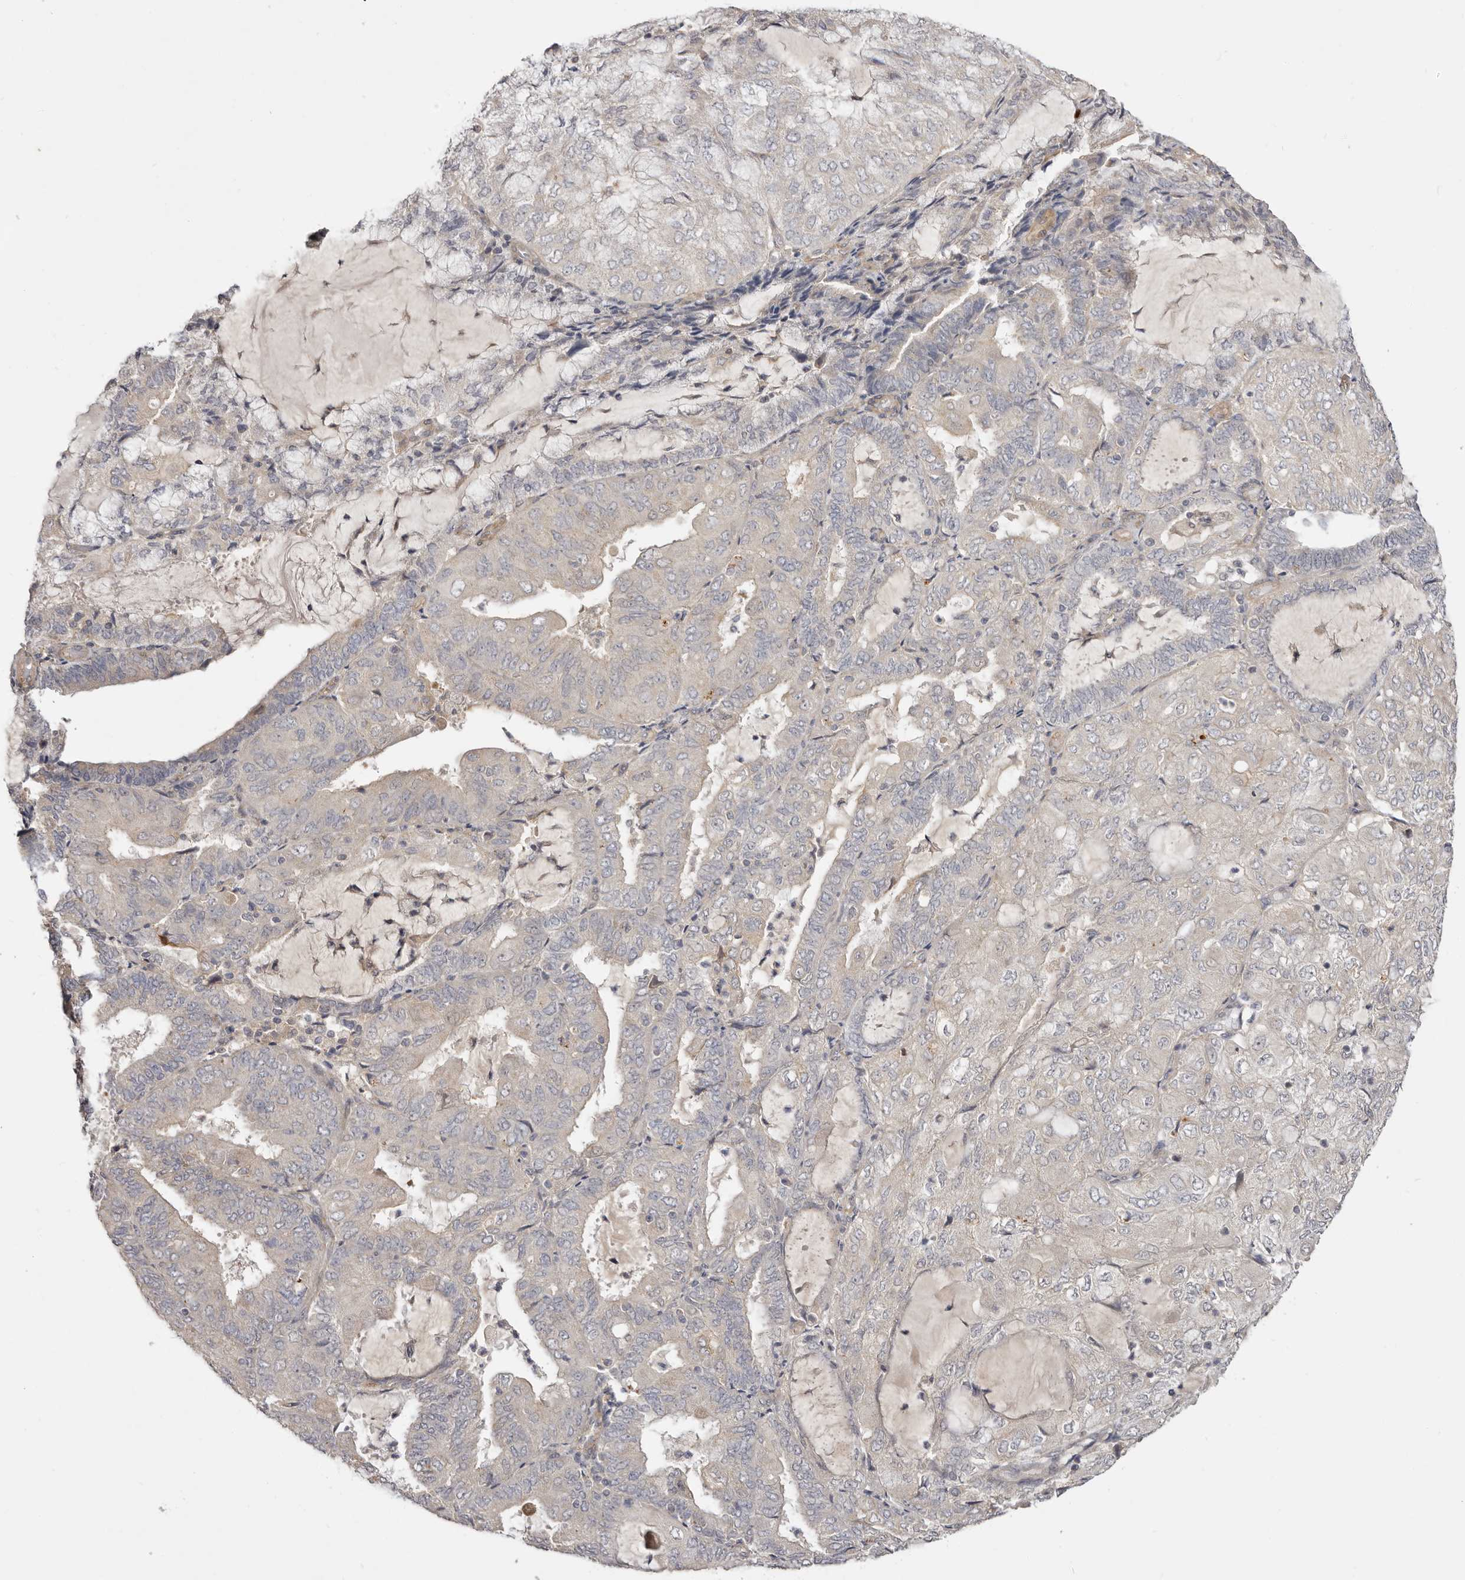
{"staining": {"intensity": "negative", "quantity": "none", "location": "none"}, "tissue": "endometrial cancer", "cell_type": "Tumor cells", "image_type": "cancer", "snomed": [{"axis": "morphology", "description": "Adenocarcinoma, NOS"}, {"axis": "topography", "description": "Endometrium"}], "caption": "The photomicrograph reveals no staining of tumor cells in endometrial cancer.", "gene": "ADAMTS9", "patient": {"sex": "female", "age": 81}}